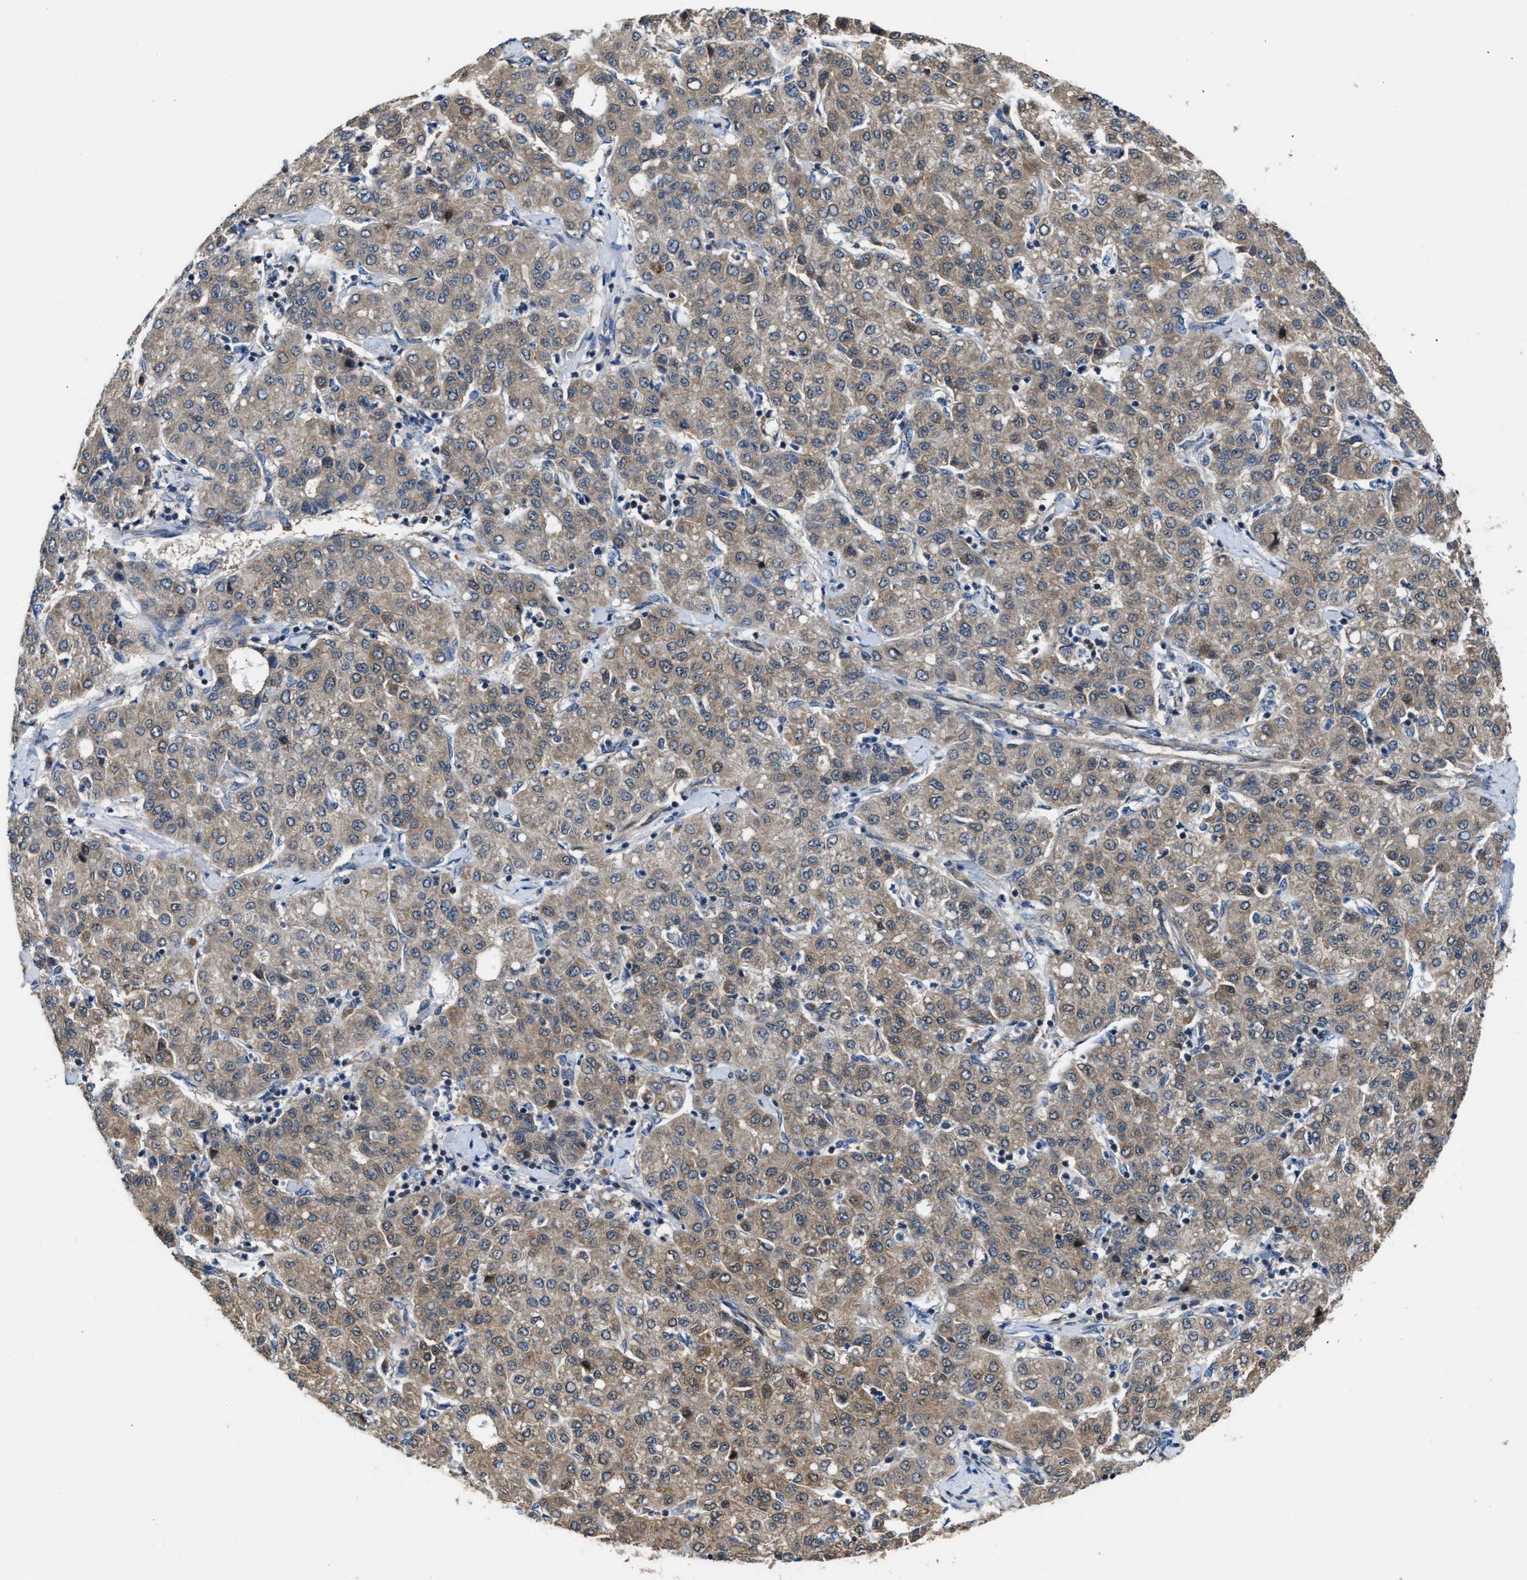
{"staining": {"intensity": "weak", "quantity": ">75%", "location": "cytoplasmic/membranous"}, "tissue": "liver cancer", "cell_type": "Tumor cells", "image_type": "cancer", "snomed": [{"axis": "morphology", "description": "Carcinoma, Hepatocellular, NOS"}, {"axis": "topography", "description": "Liver"}], "caption": "Tumor cells demonstrate low levels of weak cytoplasmic/membranous staining in about >75% of cells in liver cancer (hepatocellular carcinoma).", "gene": "PPA1", "patient": {"sex": "male", "age": 65}}